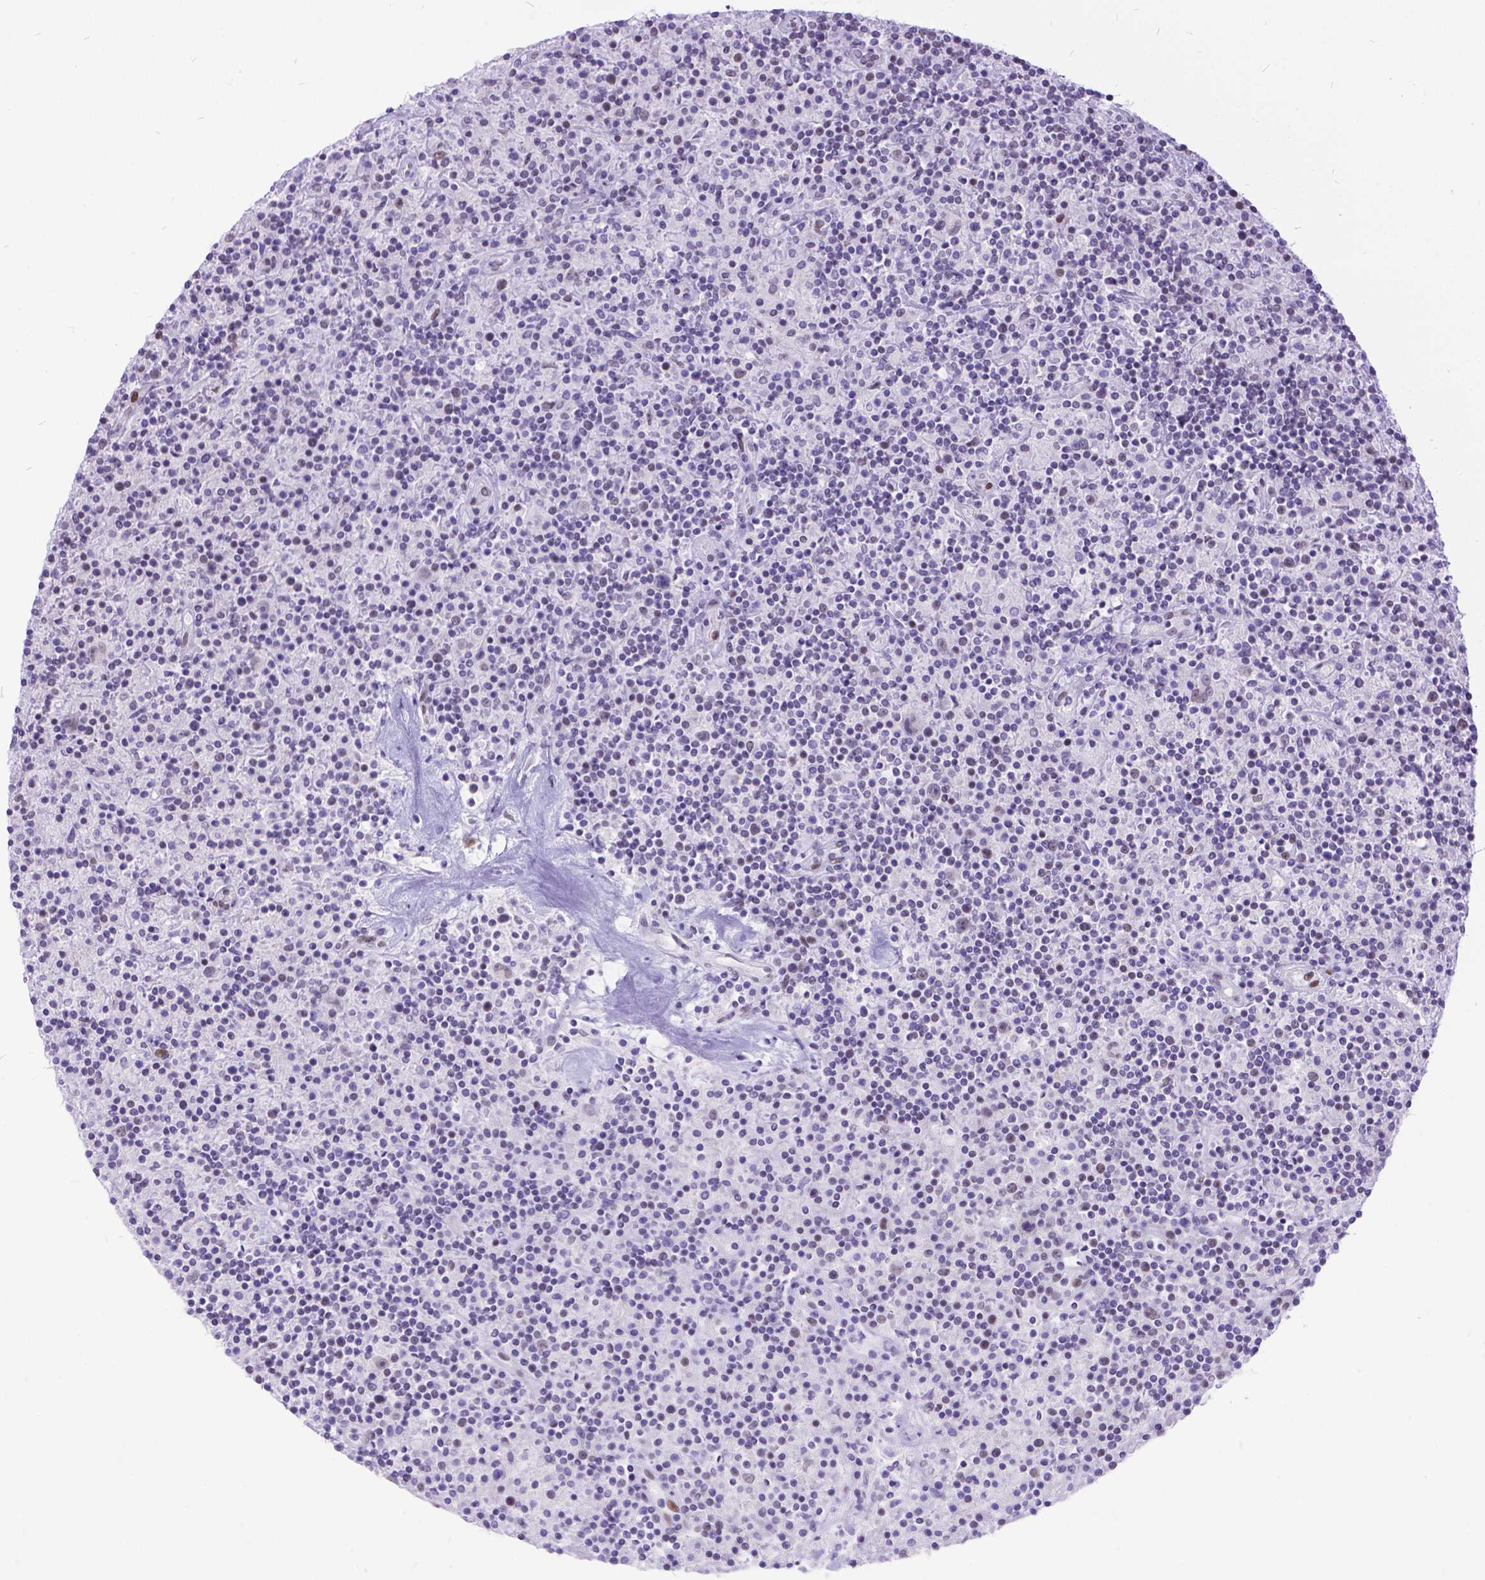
{"staining": {"intensity": "weak", "quantity": "<25%", "location": "nuclear"}, "tissue": "lymphoma", "cell_type": "Tumor cells", "image_type": "cancer", "snomed": [{"axis": "morphology", "description": "Hodgkin's disease, NOS"}, {"axis": "topography", "description": "Lymph node"}], "caption": "Lymphoma was stained to show a protein in brown. There is no significant expression in tumor cells. (Immunohistochemistry (ihc), brightfield microscopy, high magnification).", "gene": "FAM124B", "patient": {"sex": "male", "age": 70}}